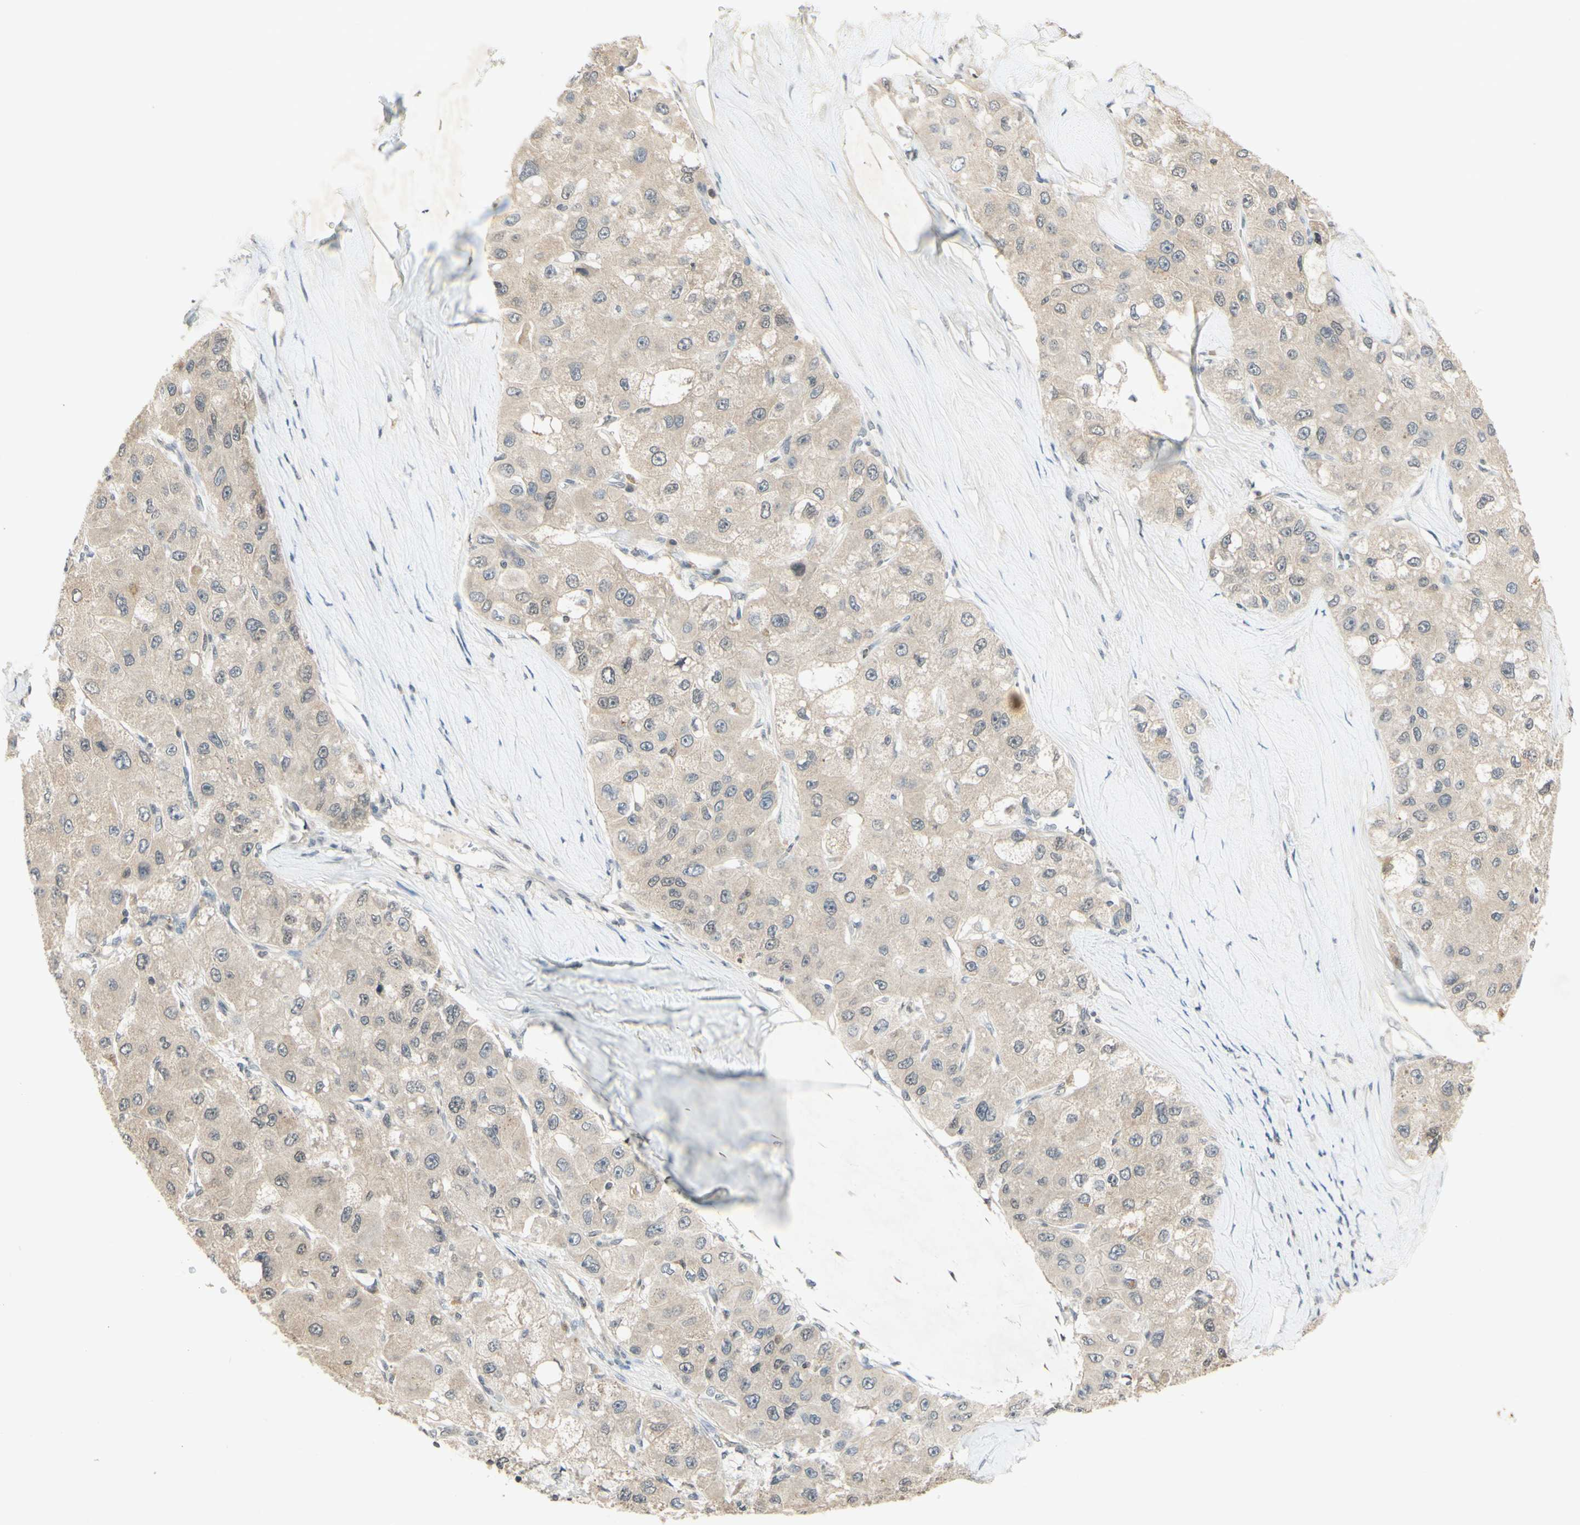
{"staining": {"intensity": "weak", "quantity": ">75%", "location": "cytoplasmic/membranous"}, "tissue": "liver cancer", "cell_type": "Tumor cells", "image_type": "cancer", "snomed": [{"axis": "morphology", "description": "Carcinoma, Hepatocellular, NOS"}, {"axis": "topography", "description": "Liver"}], "caption": "The immunohistochemical stain highlights weak cytoplasmic/membranous positivity in tumor cells of liver cancer tissue. Using DAB (3,3'-diaminobenzidine) (brown) and hematoxylin (blue) stains, captured at high magnification using brightfield microscopy.", "gene": "GLI1", "patient": {"sex": "male", "age": 80}}